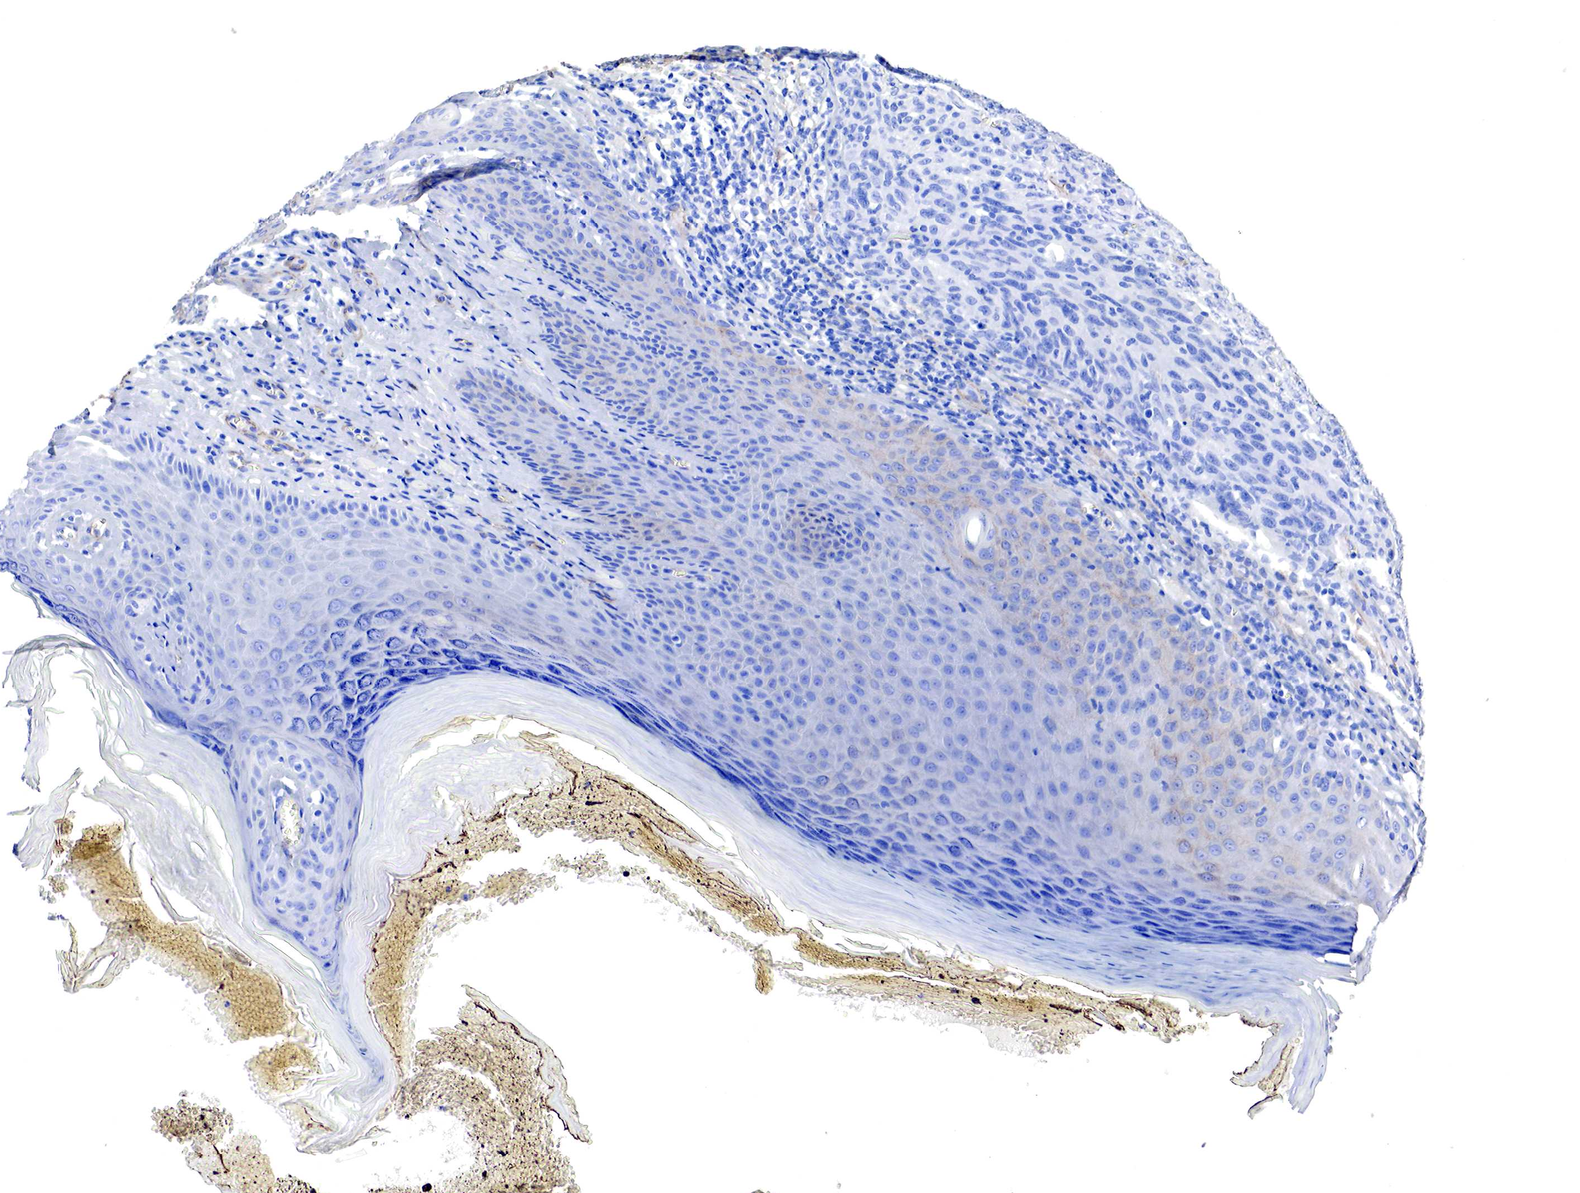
{"staining": {"intensity": "negative", "quantity": "none", "location": "none"}, "tissue": "melanoma", "cell_type": "Tumor cells", "image_type": "cancer", "snomed": [{"axis": "morphology", "description": "Malignant melanoma, NOS"}, {"axis": "topography", "description": "Skin"}], "caption": "Malignant melanoma stained for a protein using immunohistochemistry reveals no expression tumor cells.", "gene": "TPM1", "patient": {"sex": "male", "age": 76}}